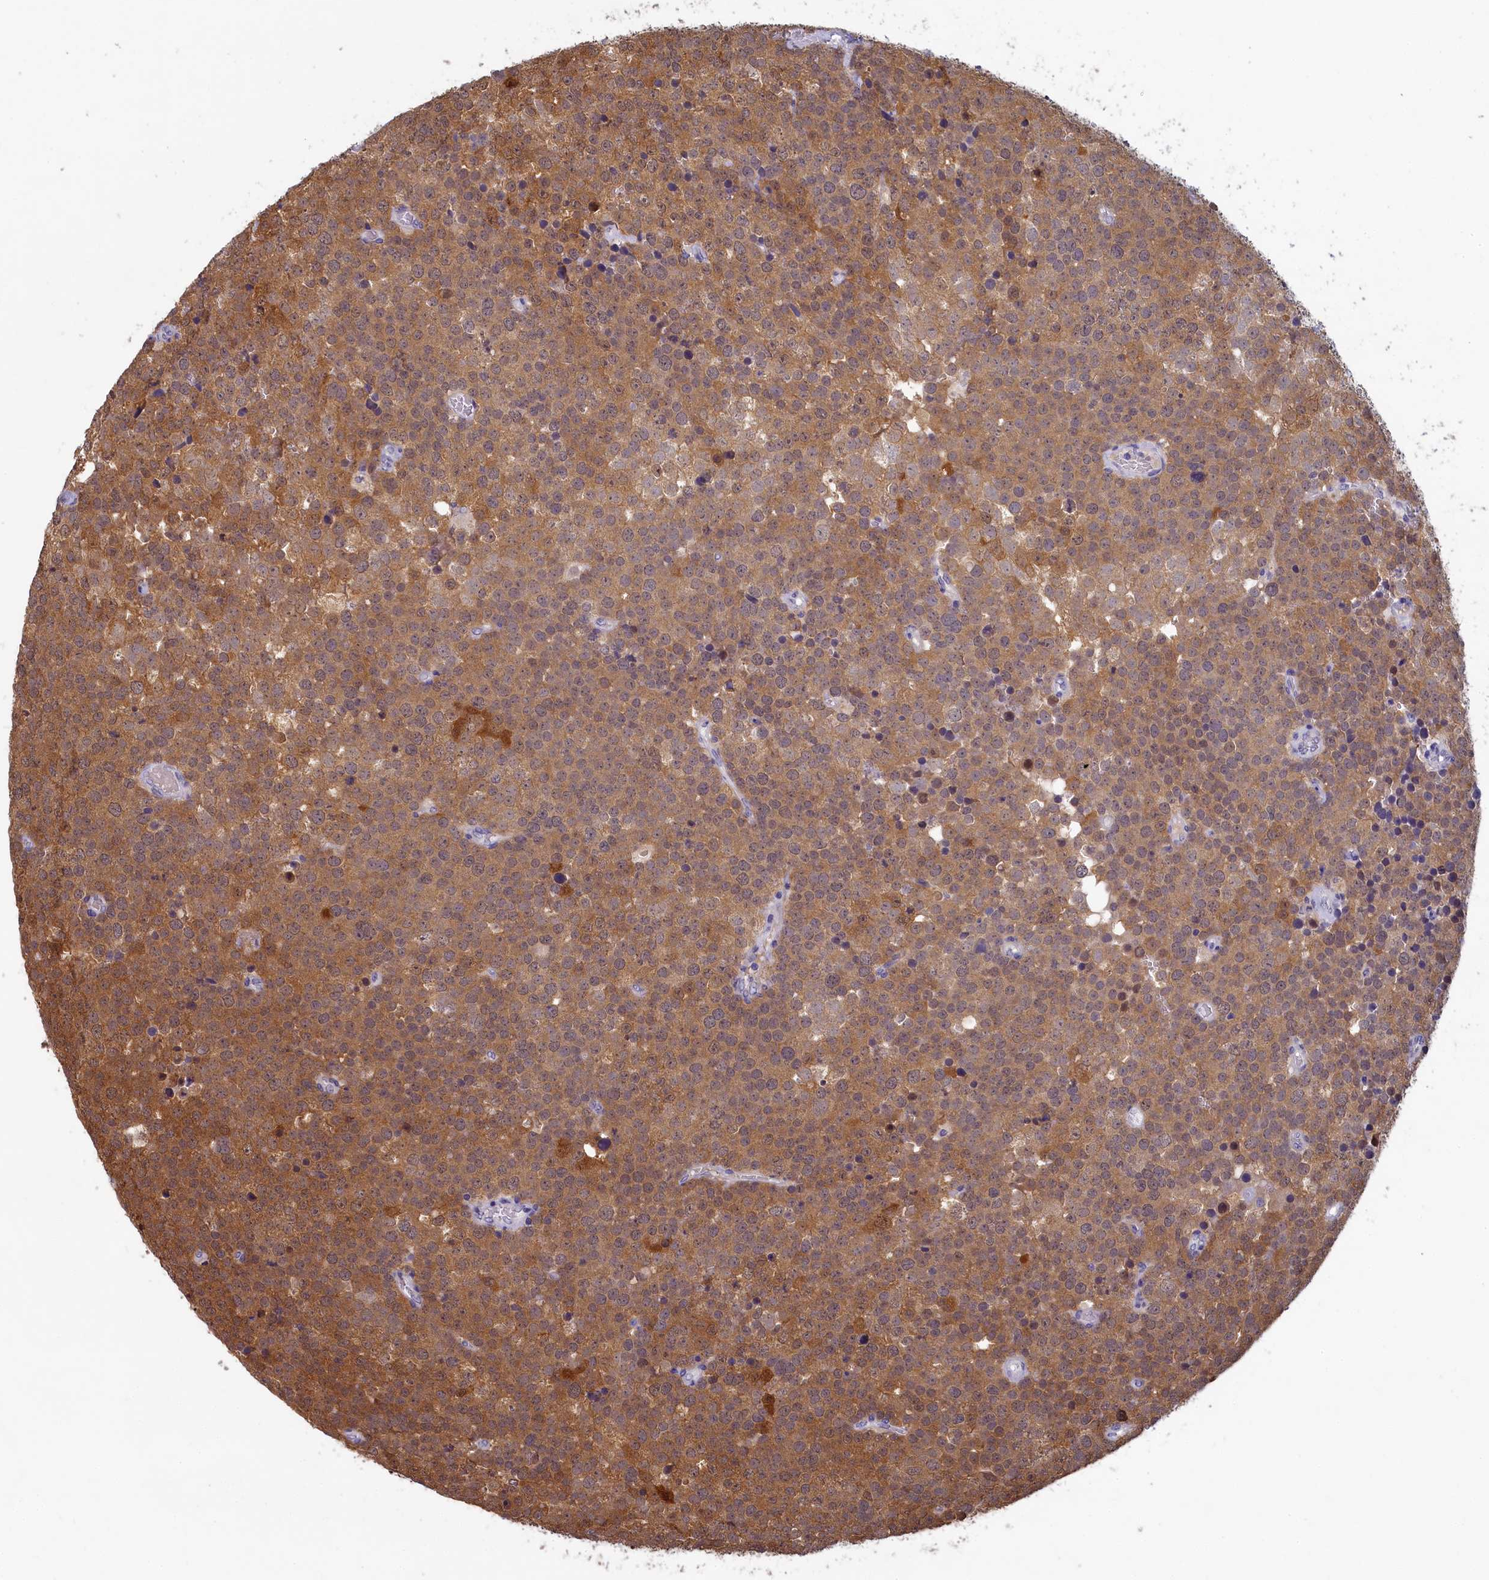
{"staining": {"intensity": "moderate", "quantity": ">75%", "location": "cytoplasmic/membranous,nuclear"}, "tissue": "testis cancer", "cell_type": "Tumor cells", "image_type": "cancer", "snomed": [{"axis": "morphology", "description": "Seminoma, NOS"}, {"axis": "topography", "description": "Testis"}], "caption": "IHC image of neoplastic tissue: testis cancer (seminoma) stained using IHC shows medium levels of moderate protein expression localized specifically in the cytoplasmic/membranous and nuclear of tumor cells, appearing as a cytoplasmic/membranous and nuclear brown color.", "gene": "UCHL3", "patient": {"sex": "male", "age": 71}}